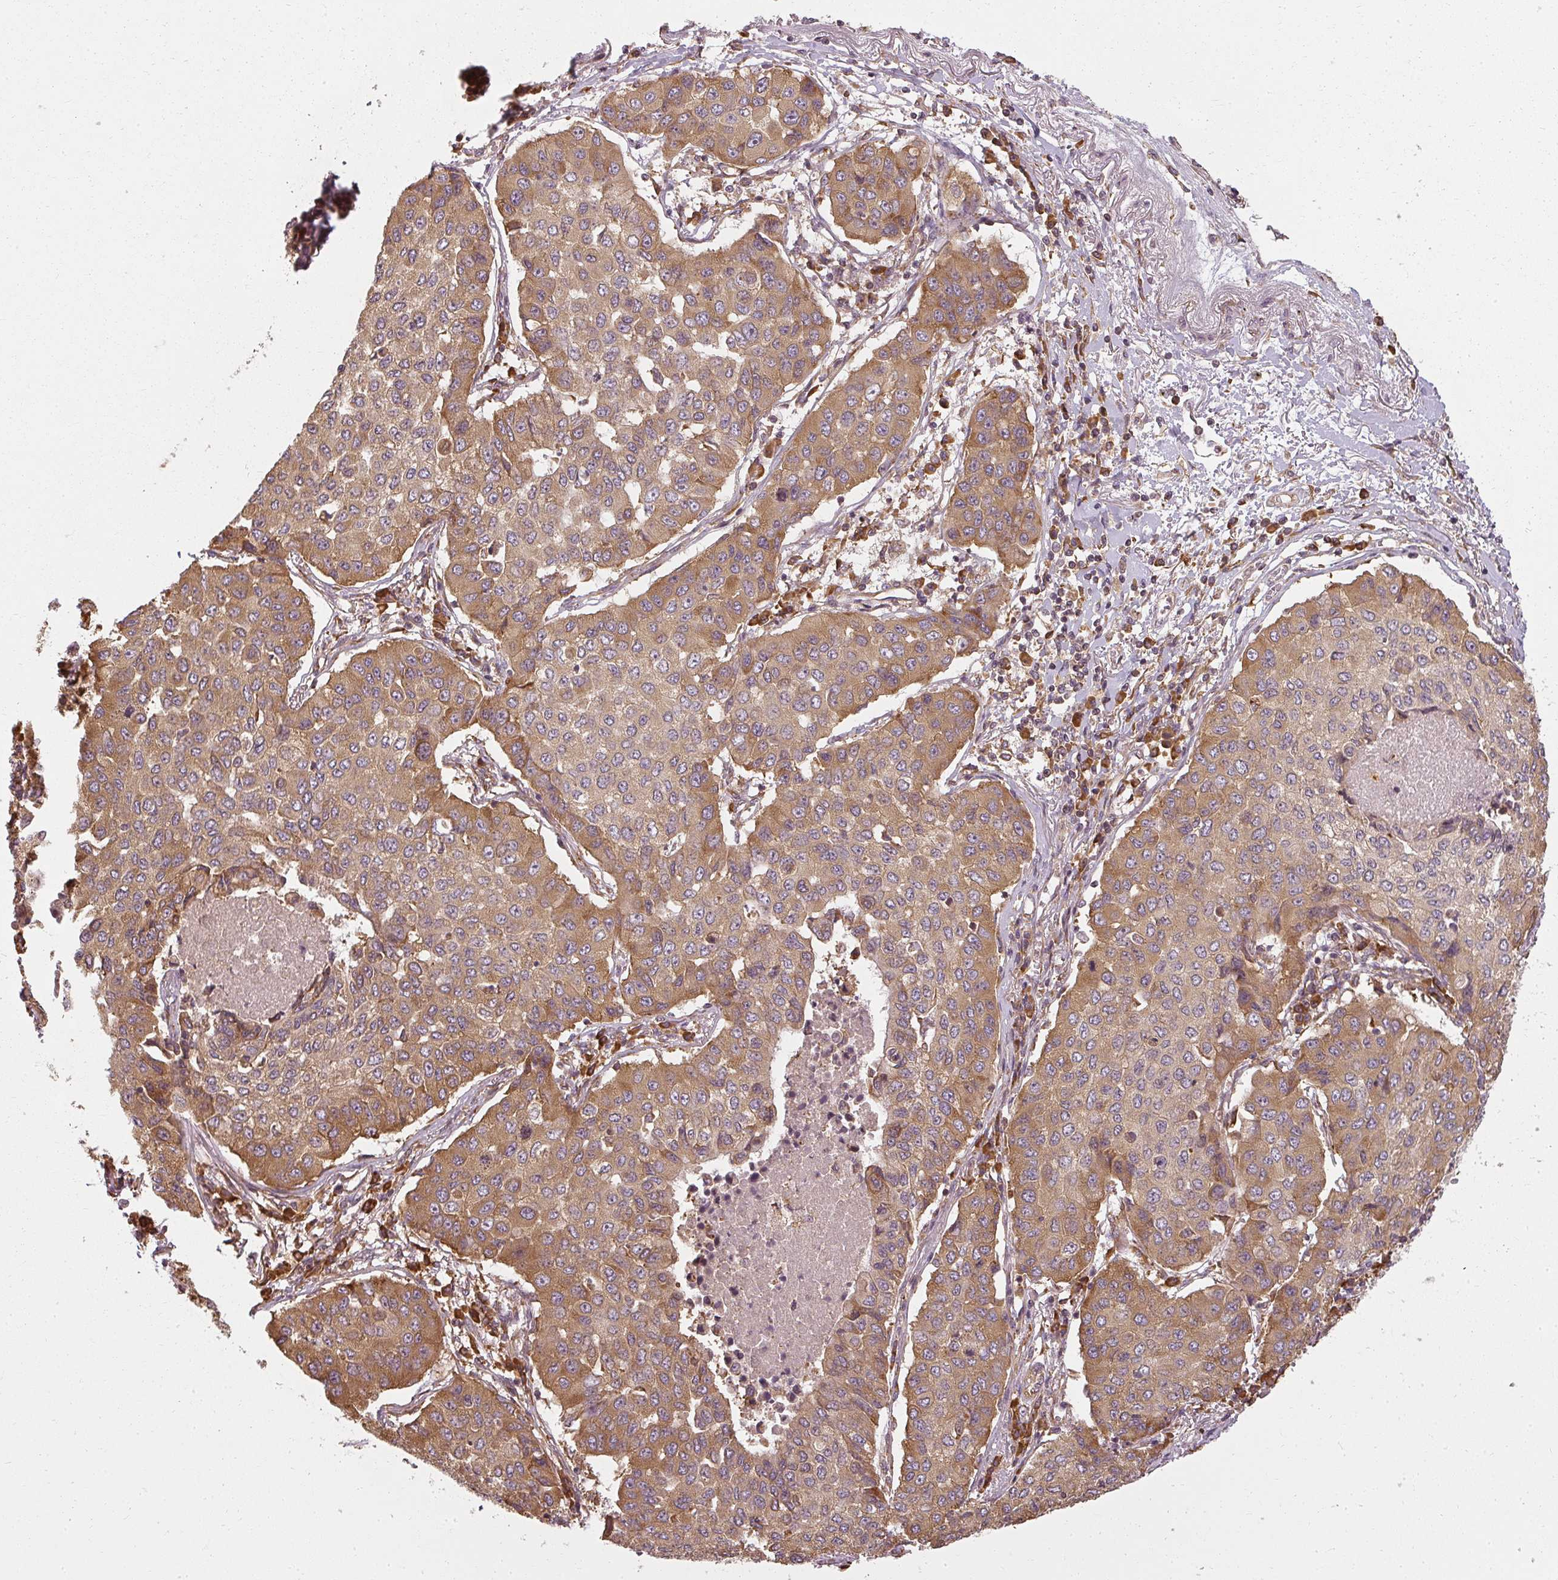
{"staining": {"intensity": "strong", "quantity": ">75%", "location": "cytoplasmic/membranous"}, "tissue": "lung cancer", "cell_type": "Tumor cells", "image_type": "cancer", "snomed": [{"axis": "morphology", "description": "Squamous cell carcinoma, NOS"}, {"axis": "topography", "description": "Lung"}], "caption": "Strong cytoplasmic/membranous protein positivity is identified in approximately >75% of tumor cells in lung cancer (squamous cell carcinoma). (IHC, brightfield microscopy, high magnification).", "gene": "RPL24", "patient": {"sex": "male", "age": 74}}